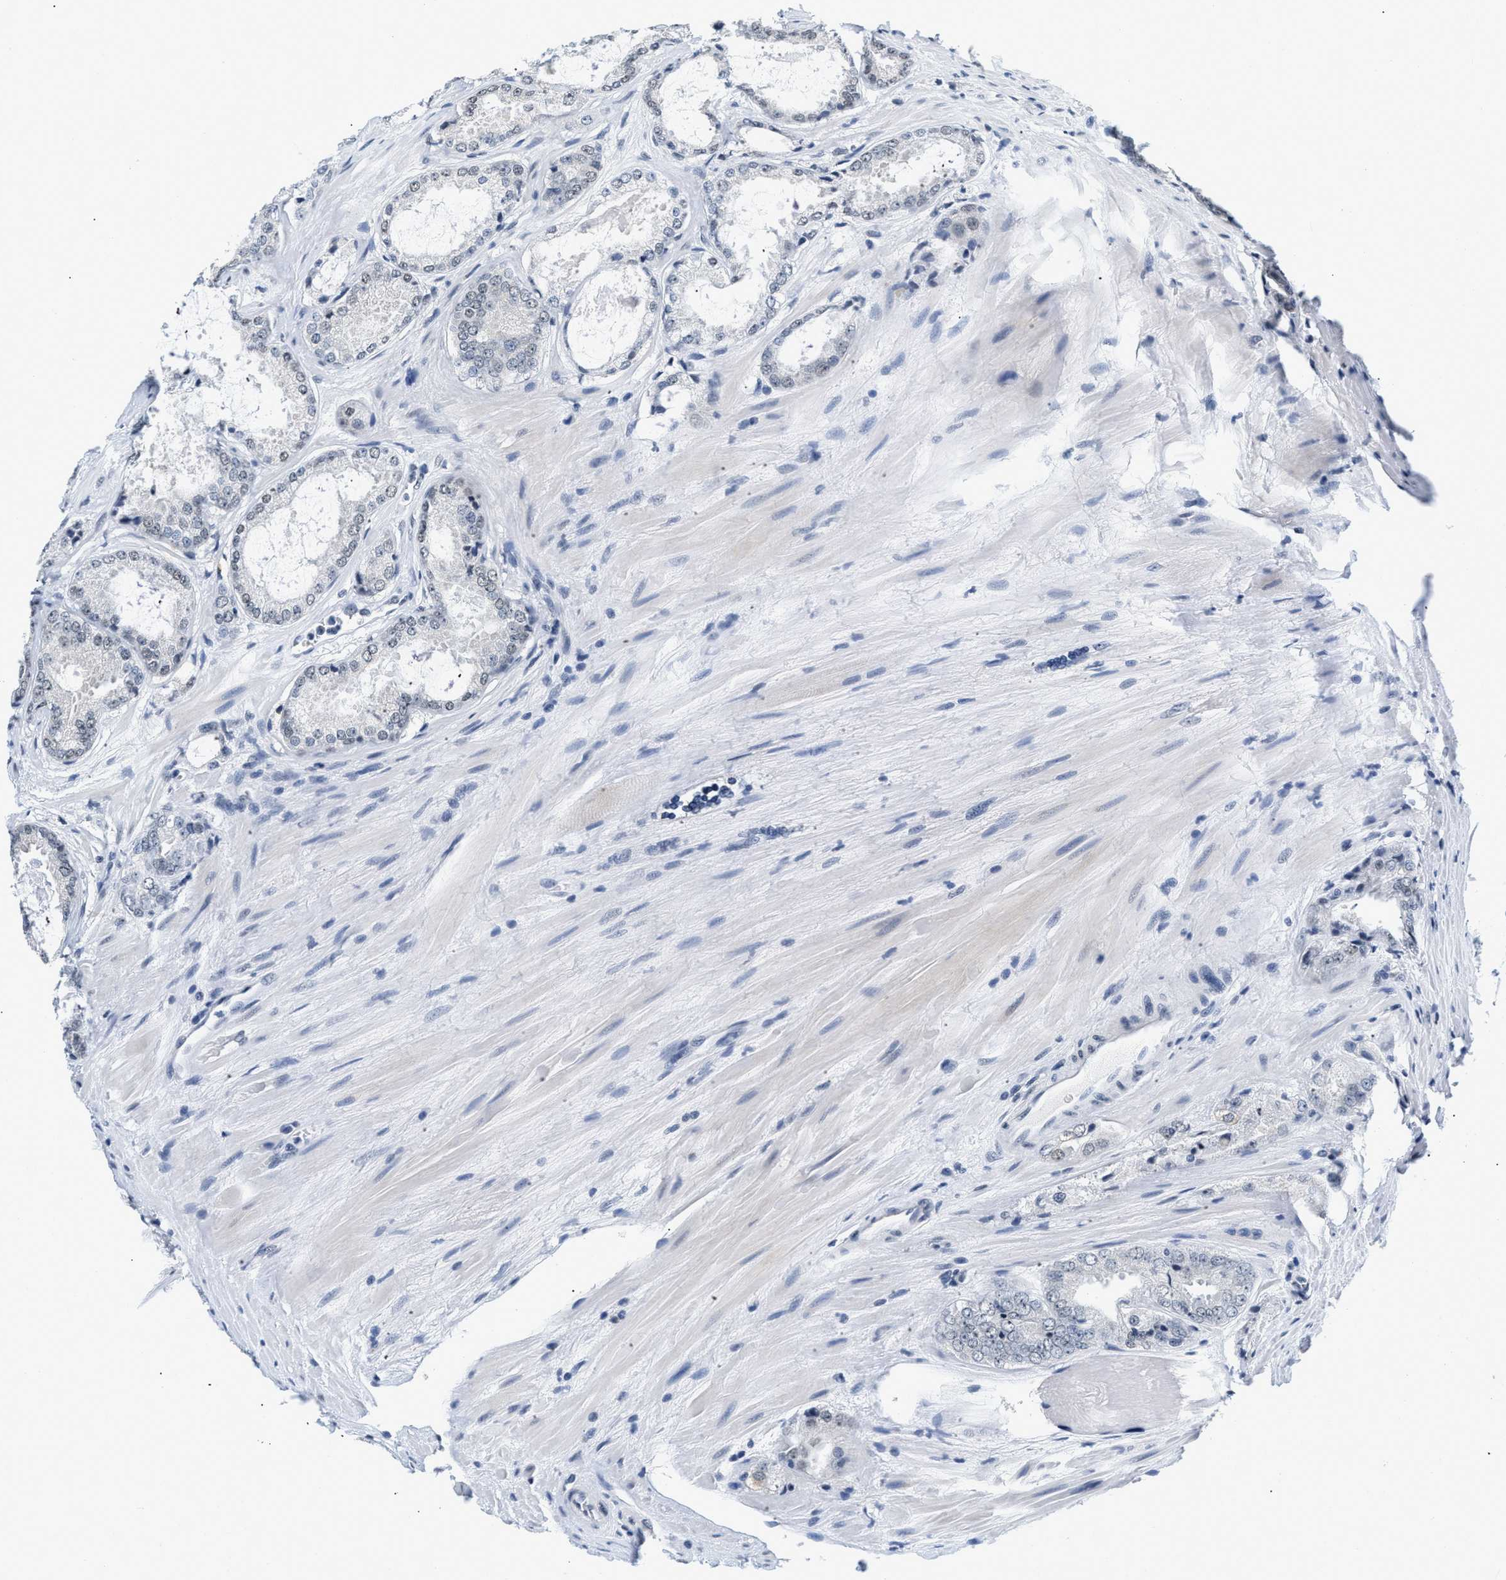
{"staining": {"intensity": "negative", "quantity": "none", "location": "none"}, "tissue": "prostate cancer", "cell_type": "Tumor cells", "image_type": "cancer", "snomed": [{"axis": "morphology", "description": "Adenocarcinoma, High grade"}, {"axis": "topography", "description": "Prostate"}], "caption": "Tumor cells show no significant protein staining in prostate cancer (adenocarcinoma (high-grade)).", "gene": "RAF1", "patient": {"sex": "male", "age": 65}}